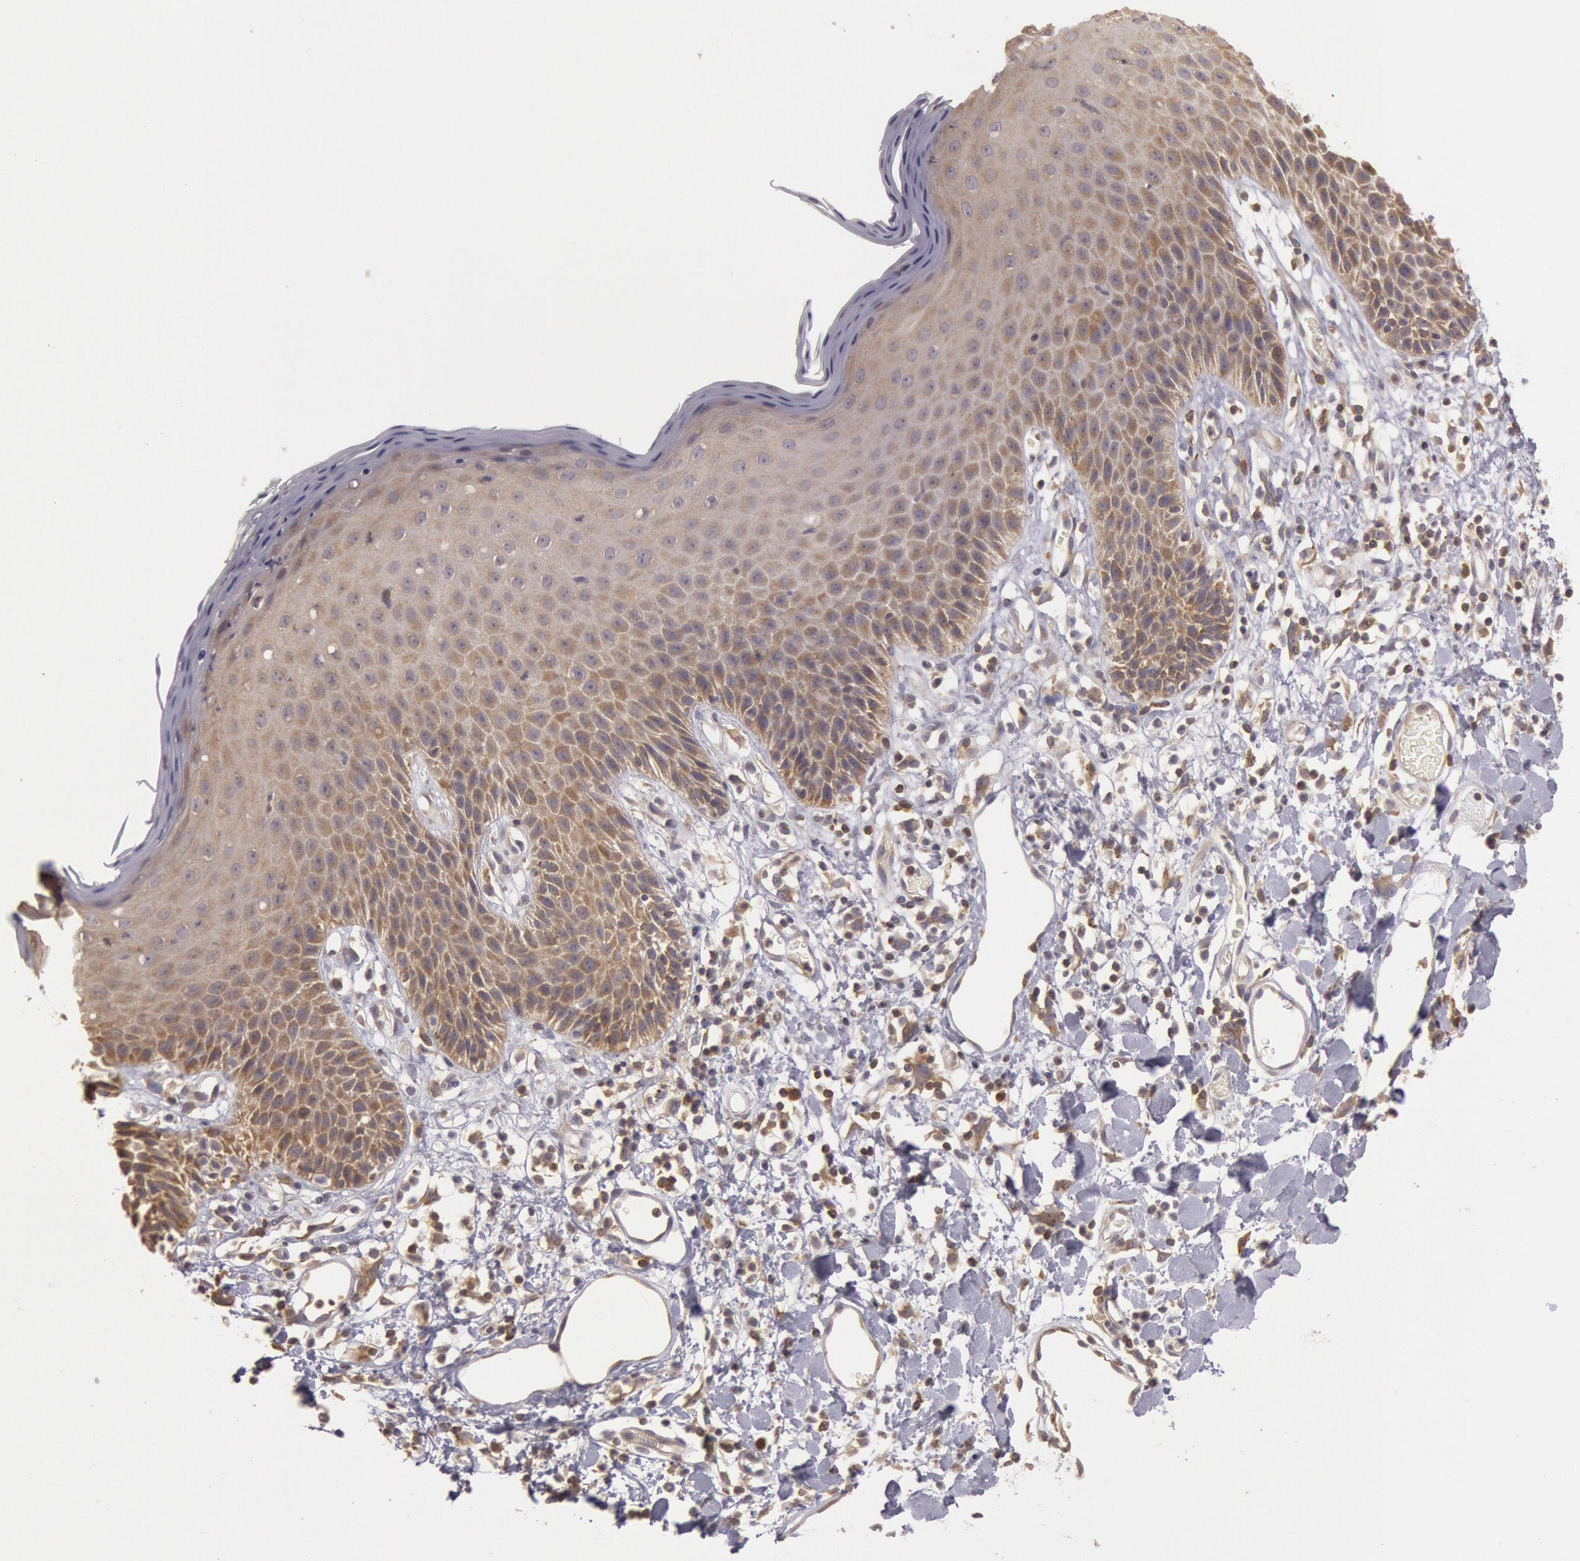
{"staining": {"intensity": "weak", "quantity": ">75%", "location": "cytoplasmic/membranous"}, "tissue": "skin", "cell_type": "Epidermal cells", "image_type": "normal", "snomed": [{"axis": "morphology", "description": "Normal tissue, NOS"}, {"axis": "topography", "description": "Vulva"}, {"axis": "topography", "description": "Peripheral nerve tissue"}], "caption": "Brown immunohistochemical staining in unremarkable human skin reveals weak cytoplasmic/membranous positivity in about >75% of epidermal cells. The protein is stained brown, and the nuclei are stained in blue (DAB IHC with brightfield microscopy, high magnification).", "gene": "NMT2", "patient": {"sex": "female", "age": 68}}